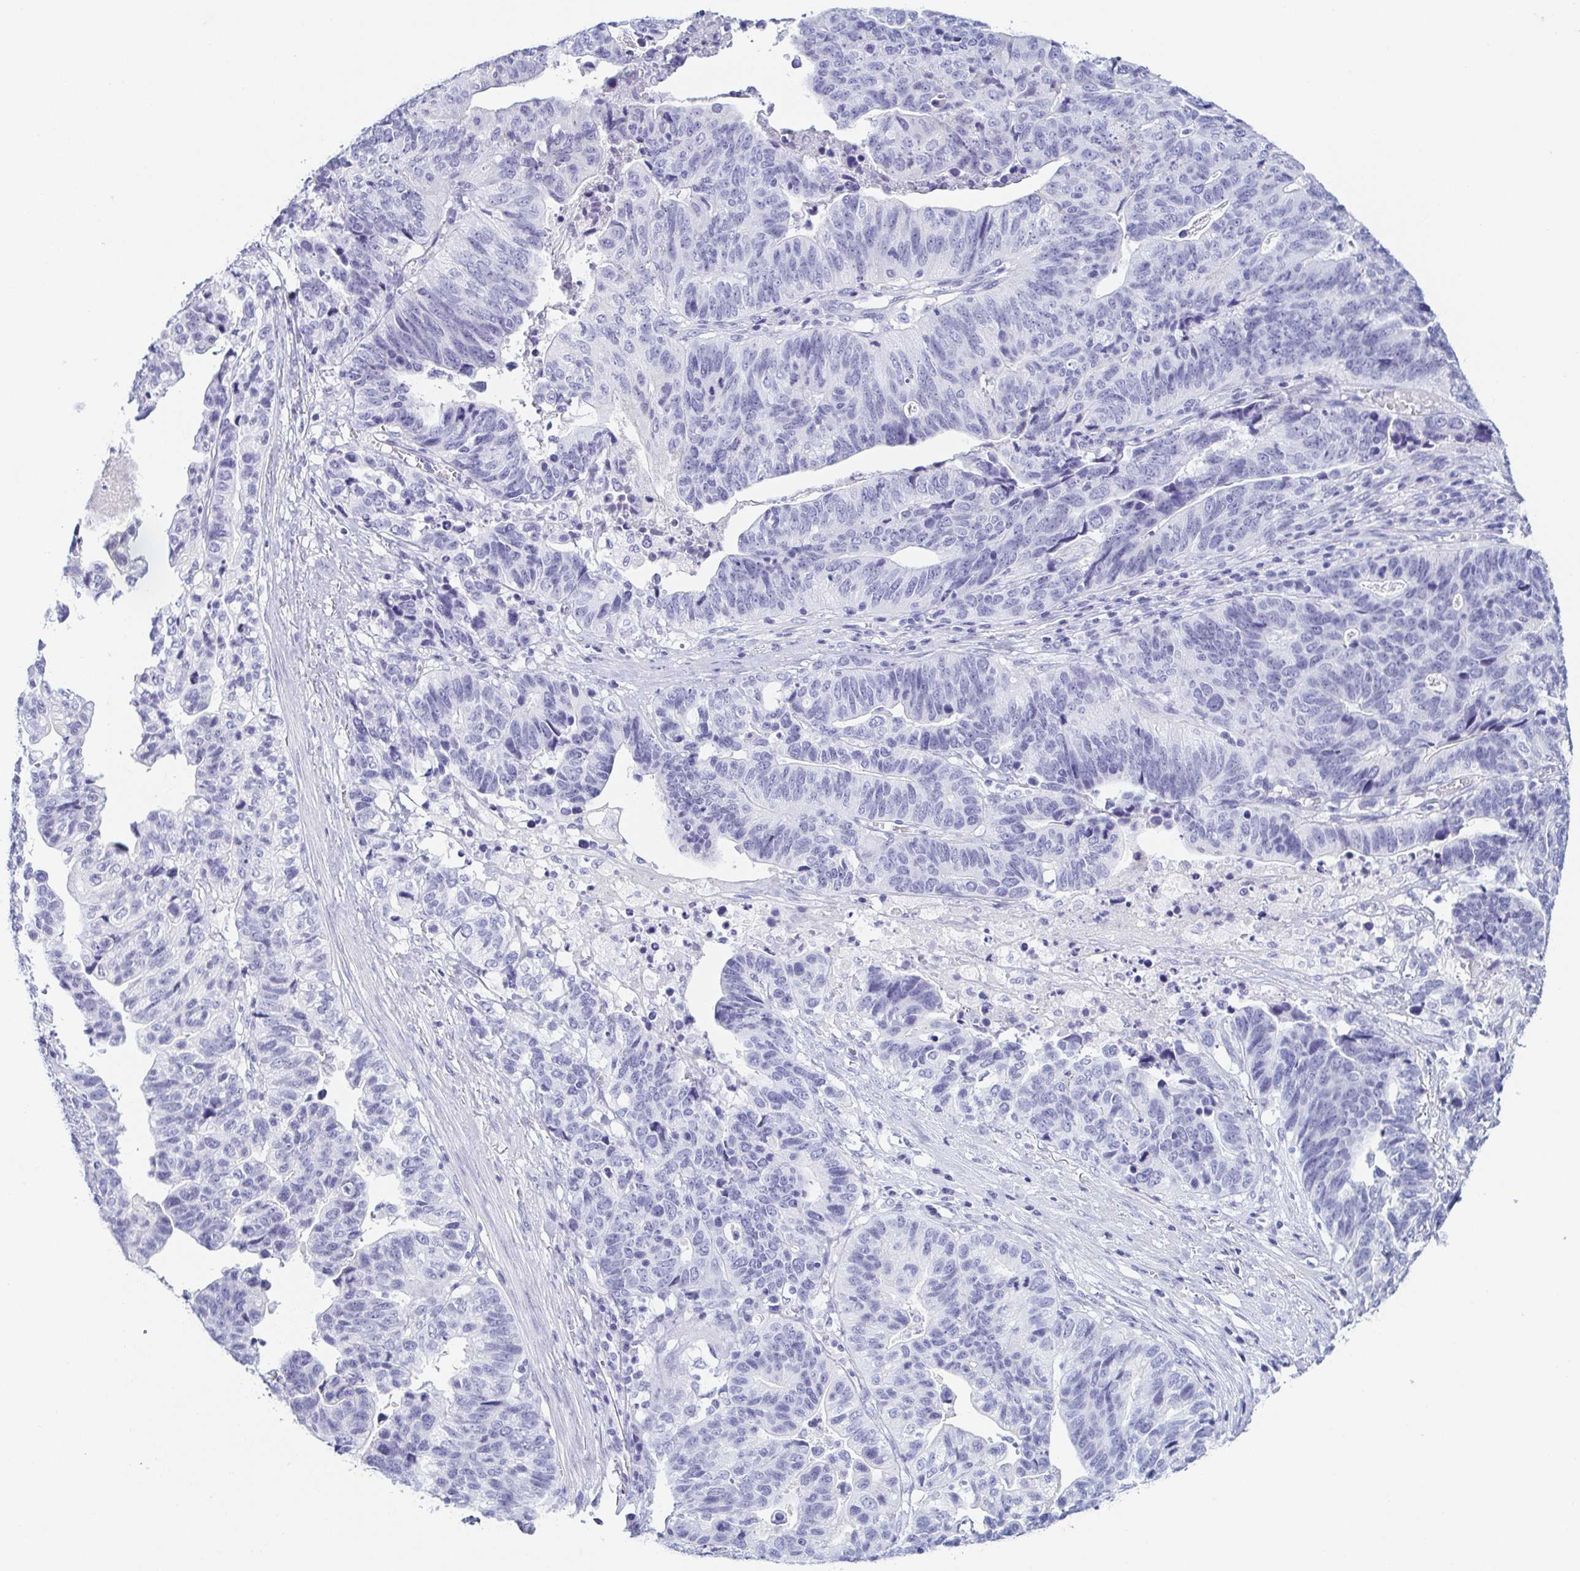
{"staining": {"intensity": "negative", "quantity": "none", "location": "none"}, "tissue": "stomach cancer", "cell_type": "Tumor cells", "image_type": "cancer", "snomed": [{"axis": "morphology", "description": "Adenocarcinoma, NOS"}, {"axis": "topography", "description": "Stomach, upper"}], "caption": "IHC of human stomach cancer (adenocarcinoma) exhibits no positivity in tumor cells.", "gene": "ZG16B", "patient": {"sex": "female", "age": 67}}